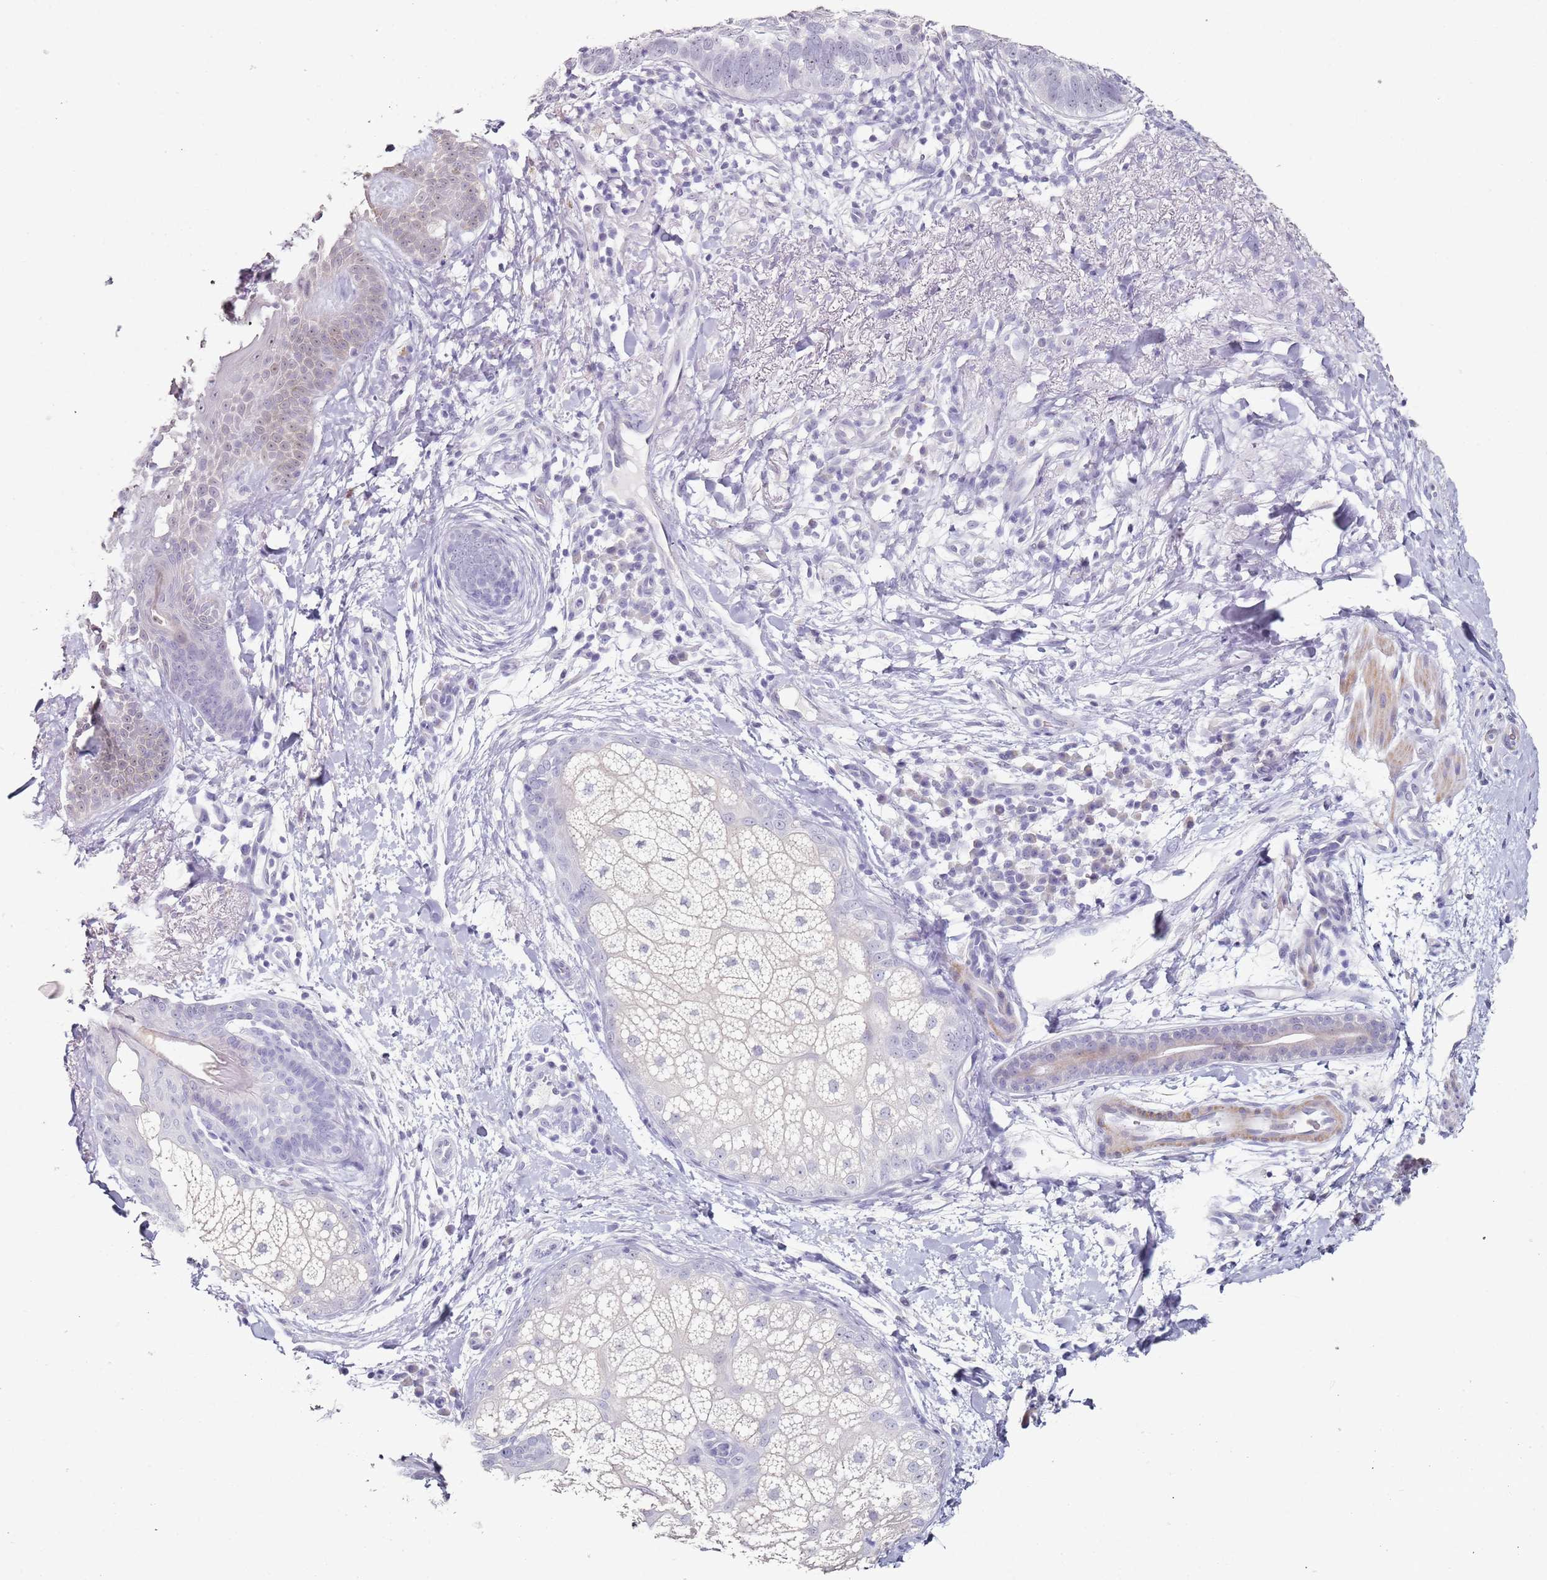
{"staining": {"intensity": "negative", "quantity": "none", "location": "none"}, "tissue": "skin cancer", "cell_type": "Tumor cells", "image_type": "cancer", "snomed": [{"axis": "morphology", "description": "Basal cell carcinoma"}, {"axis": "topography", "description": "Skin"}], "caption": "IHC image of neoplastic tissue: basal cell carcinoma (skin) stained with DAB reveals no significant protein staining in tumor cells.", "gene": "DNAH11", "patient": {"sex": "male", "age": 85}}